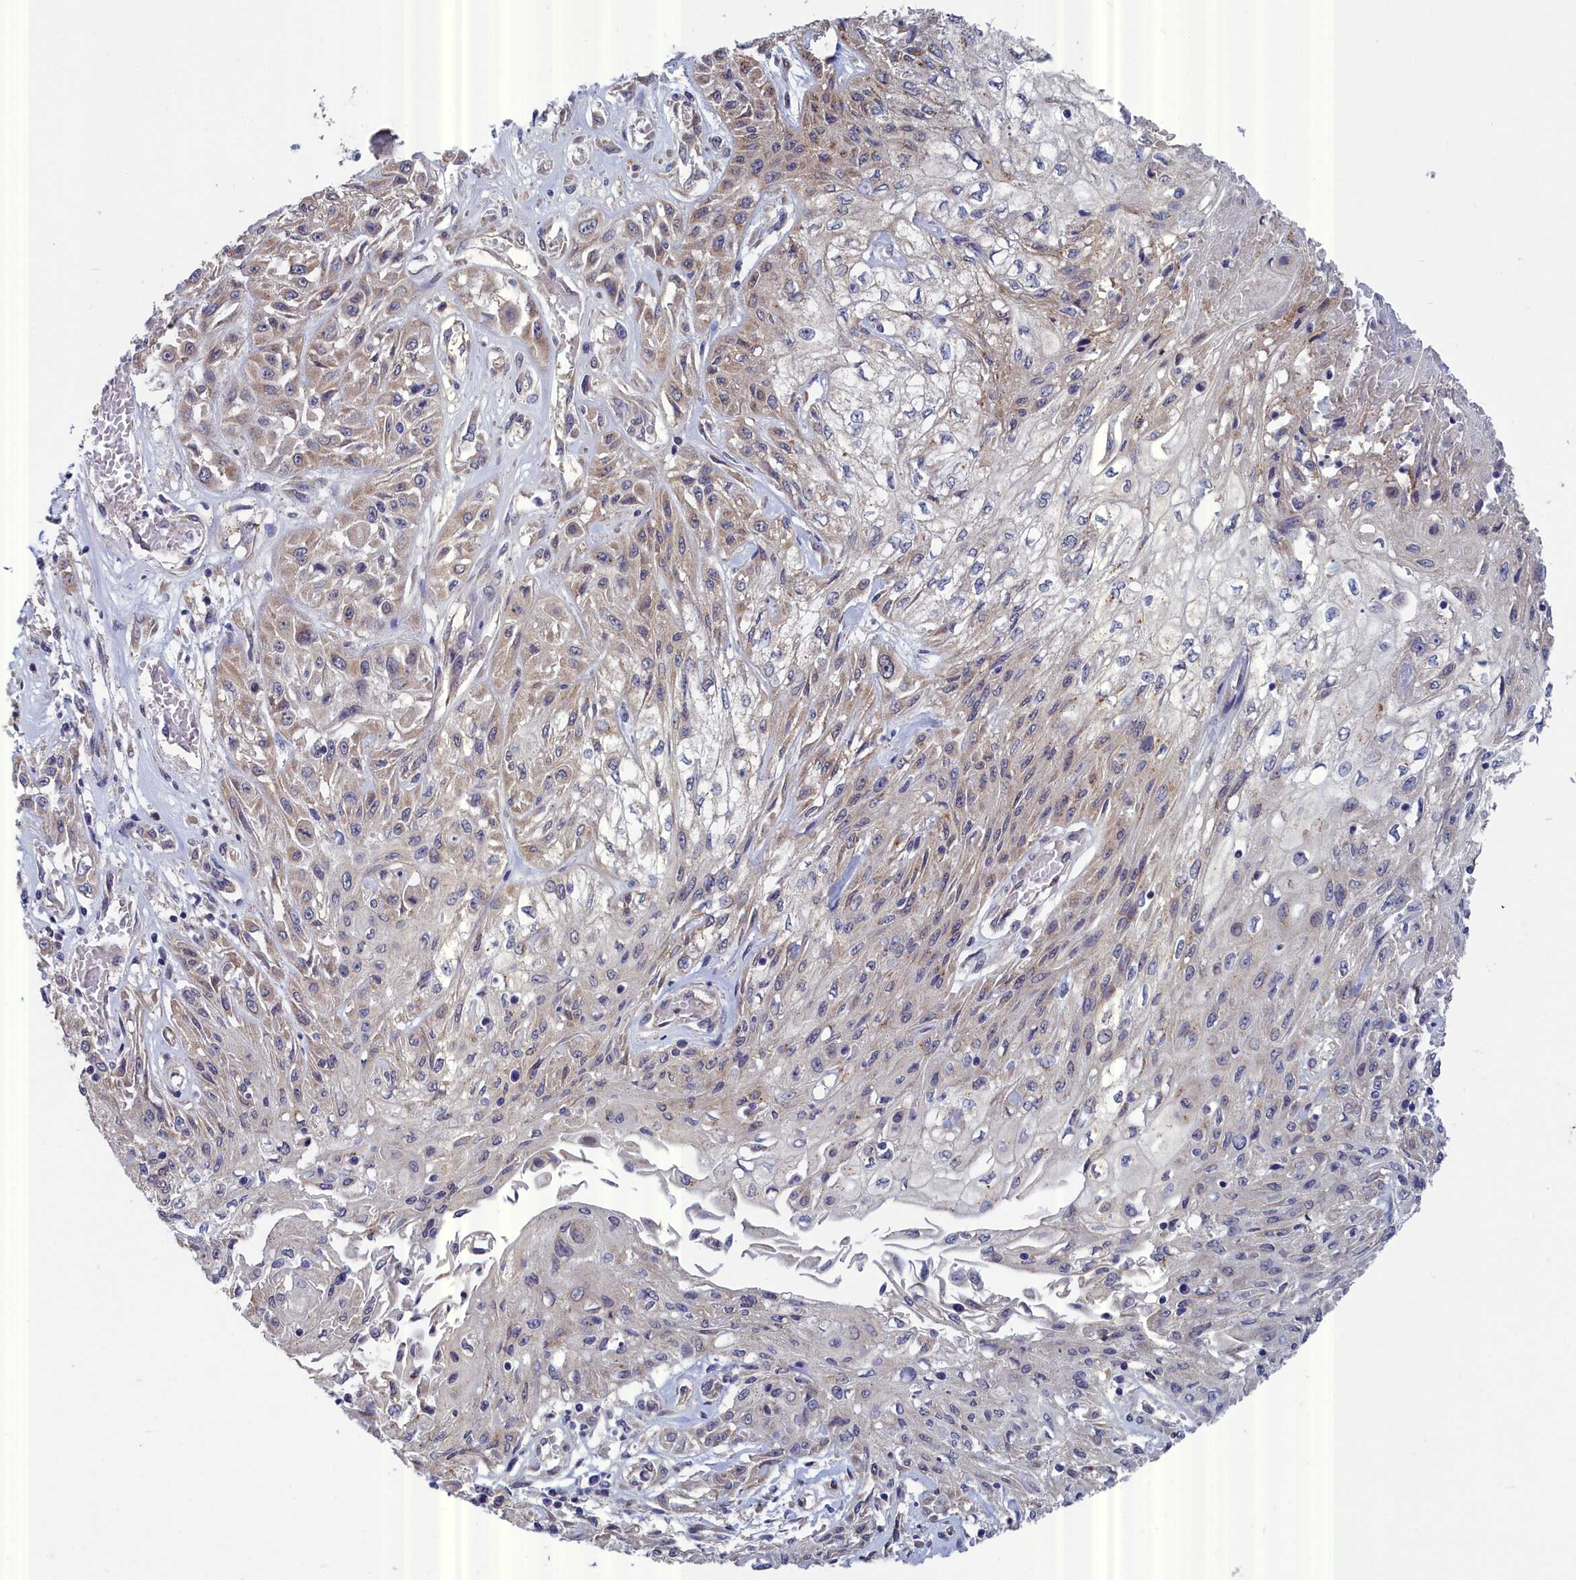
{"staining": {"intensity": "weak", "quantity": "<25%", "location": "cytoplasmic/membranous"}, "tissue": "skin cancer", "cell_type": "Tumor cells", "image_type": "cancer", "snomed": [{"axis": "morphology", "description": "Squamous cell carcinoma, NOS"}, {"axis": "morphology", "description": "Squamous cell carcinoma, metastatic, NOS"}, {"axis": "topography", "description": "Skin"}, {"axis": "topography", "description": "Lymph node"}], "caption": "Immunohistochemistry (IHC) of skin cancer displays no expression in tumor cells. Nuclei are stained in blue.", "gene": "RDX", "patient": {"sex": "male", "age": 75}}